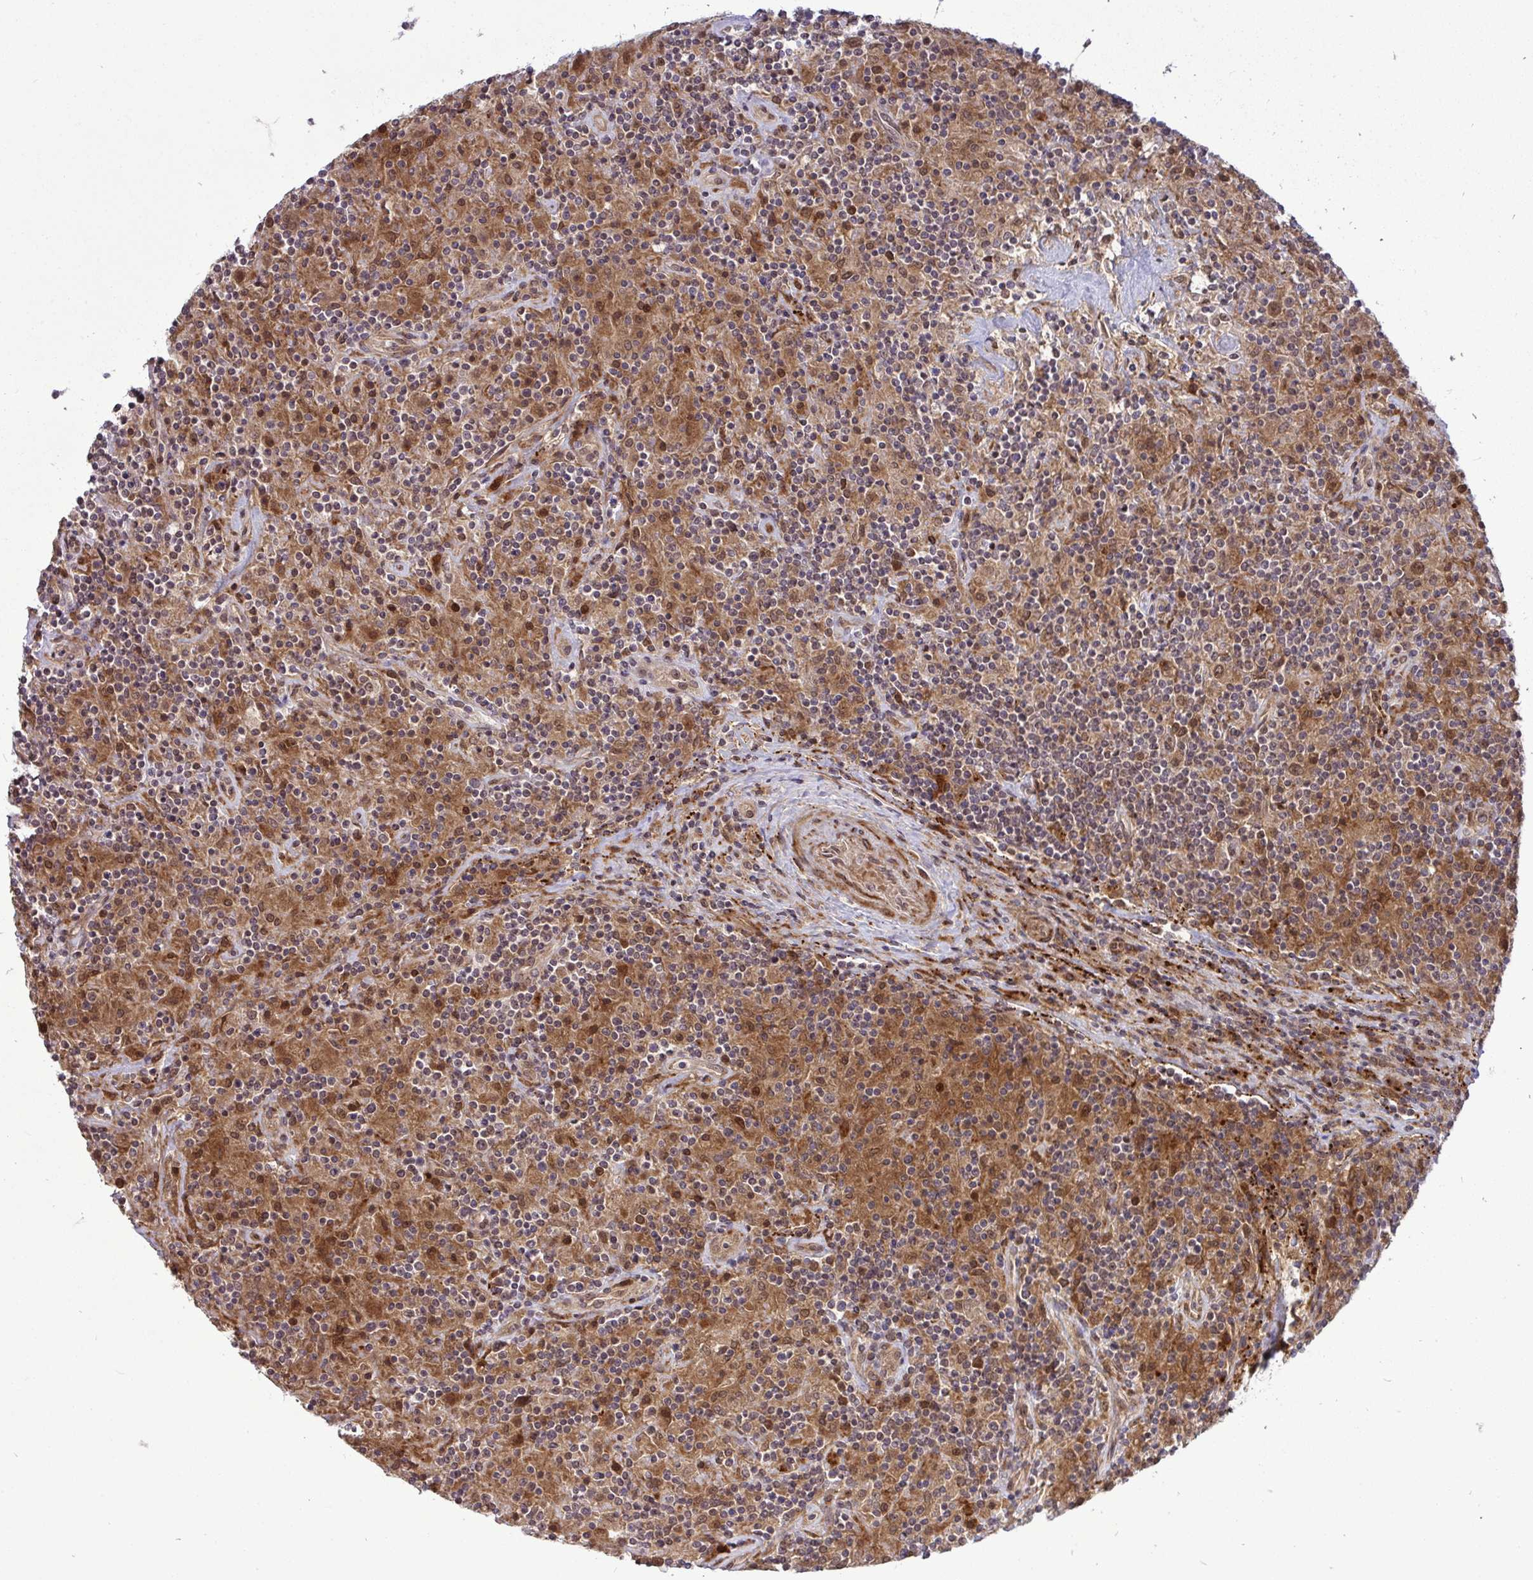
{"staining": {"intensity": "moderate", "quantity": ">75%", "location": "cytoplasmic/membranous,nuclear"}, "tissue": "lymphoma", "cell_type": "Tumor cells", "image_type": "cancer", "snomed": [{"axis": "morphology", "description": "Hodgkin's disease, NOS"}, {"axis": "topography", "description": "Lymph node"}], "caption": "Immunohistochemical staining of human lymphoma demonstrates moderate cytoplasmic/membranous and nuclear protein expression in approximately >75% of tumor cells. The staining was performed using DAB, with brown indicating positive protein expression. Nuclei are stained blue with hematoxylin.", "gene": "TRIM44", "patient": {"sex": "male", "age": 70}}